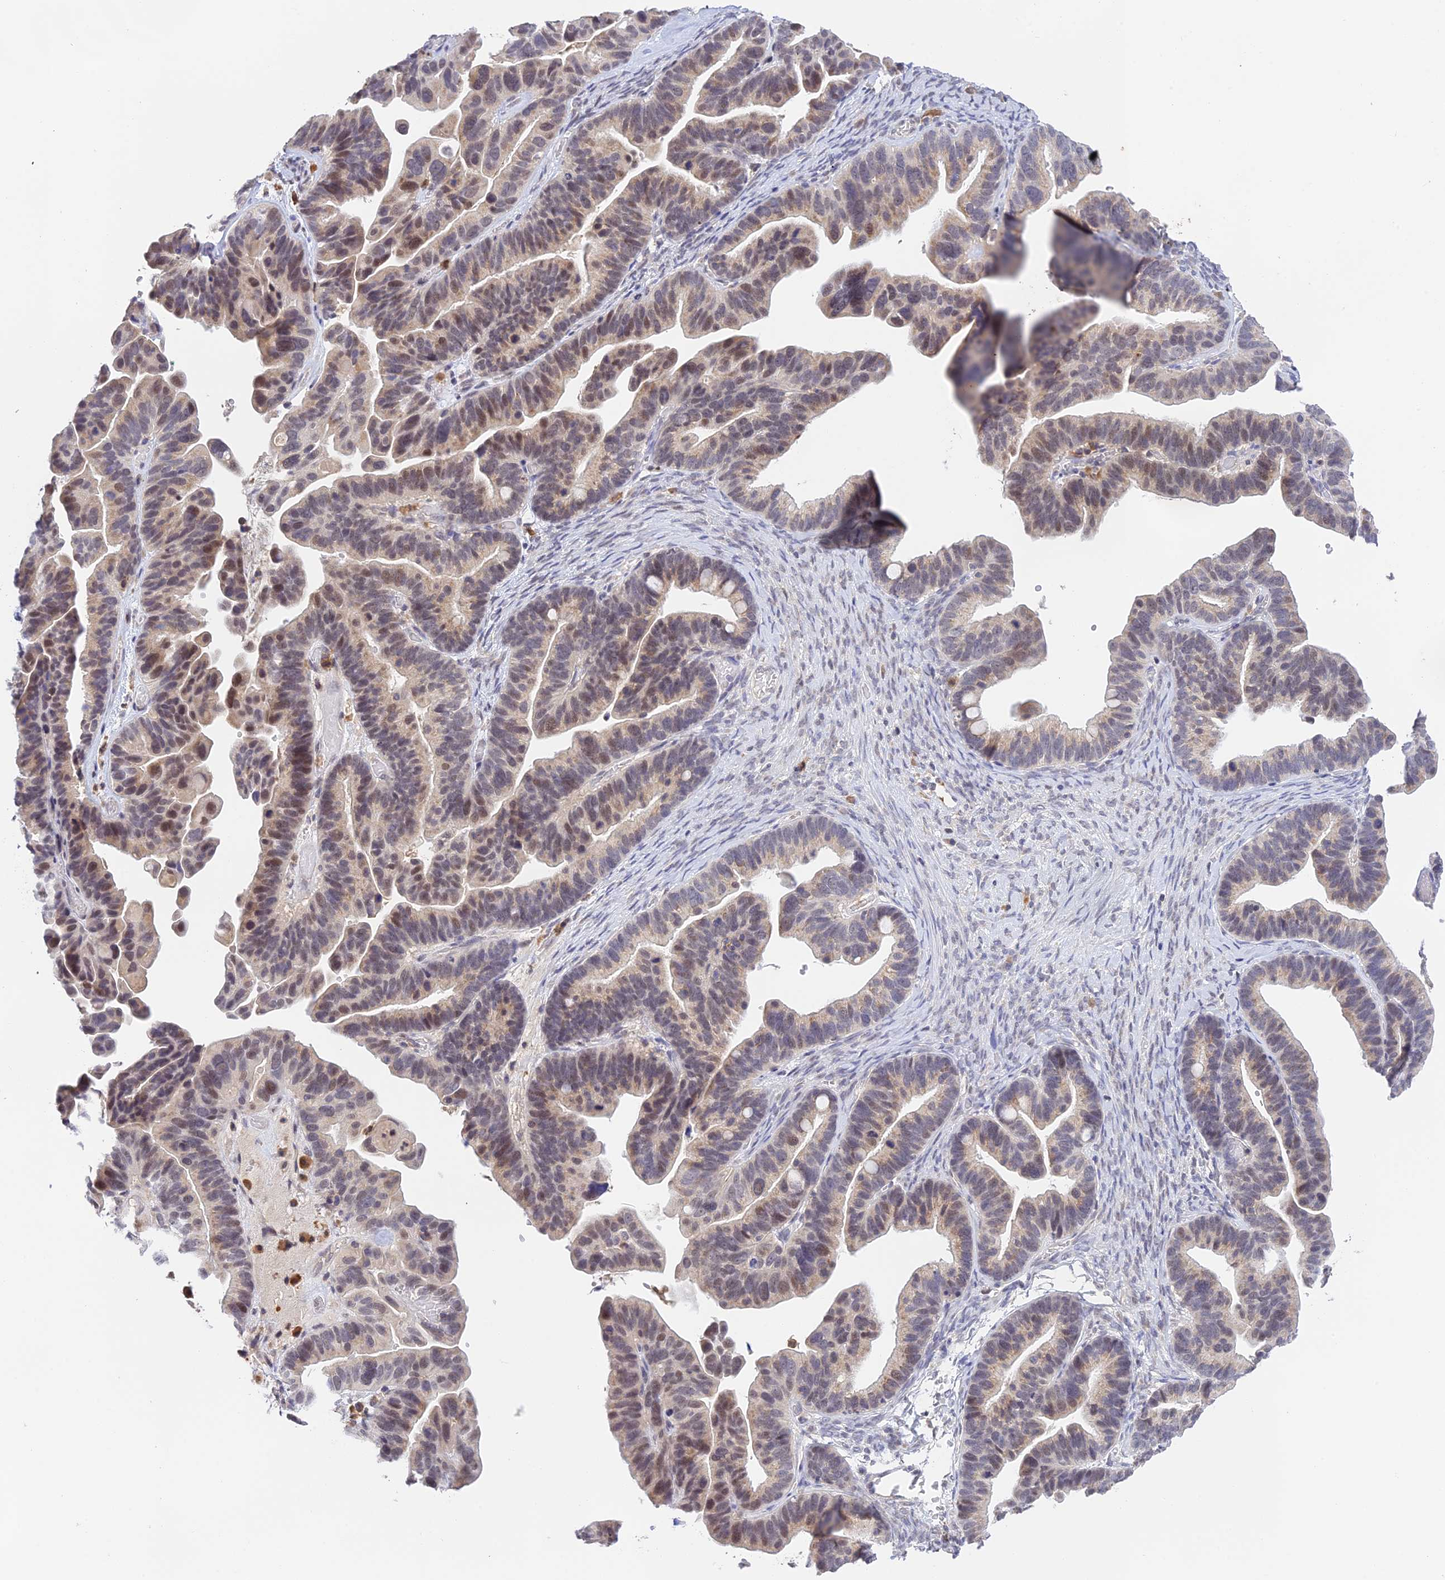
{"staining": {"intensity": "weak", "quantity": "25%-75%", "location": "nuclear"}, "tissue": "ovarian cancer", "cell_type": "Tumor cells", "image_type": "cancer", "snomed": [{"axis": "morphology", "description": "Cystadenocarcinoma, serous, NOS"}, {"axis": "topography", "description": "Ovary"}], "caption": "There is low levels of weak nuclear positivity in tumor cells of ovarian cancer (serous cystadenocarcinoma), as demonstrated by immunohistochemical staining (brown color).", "gene": "PEX16", "patient": {"sex": "female", "age": 56}}